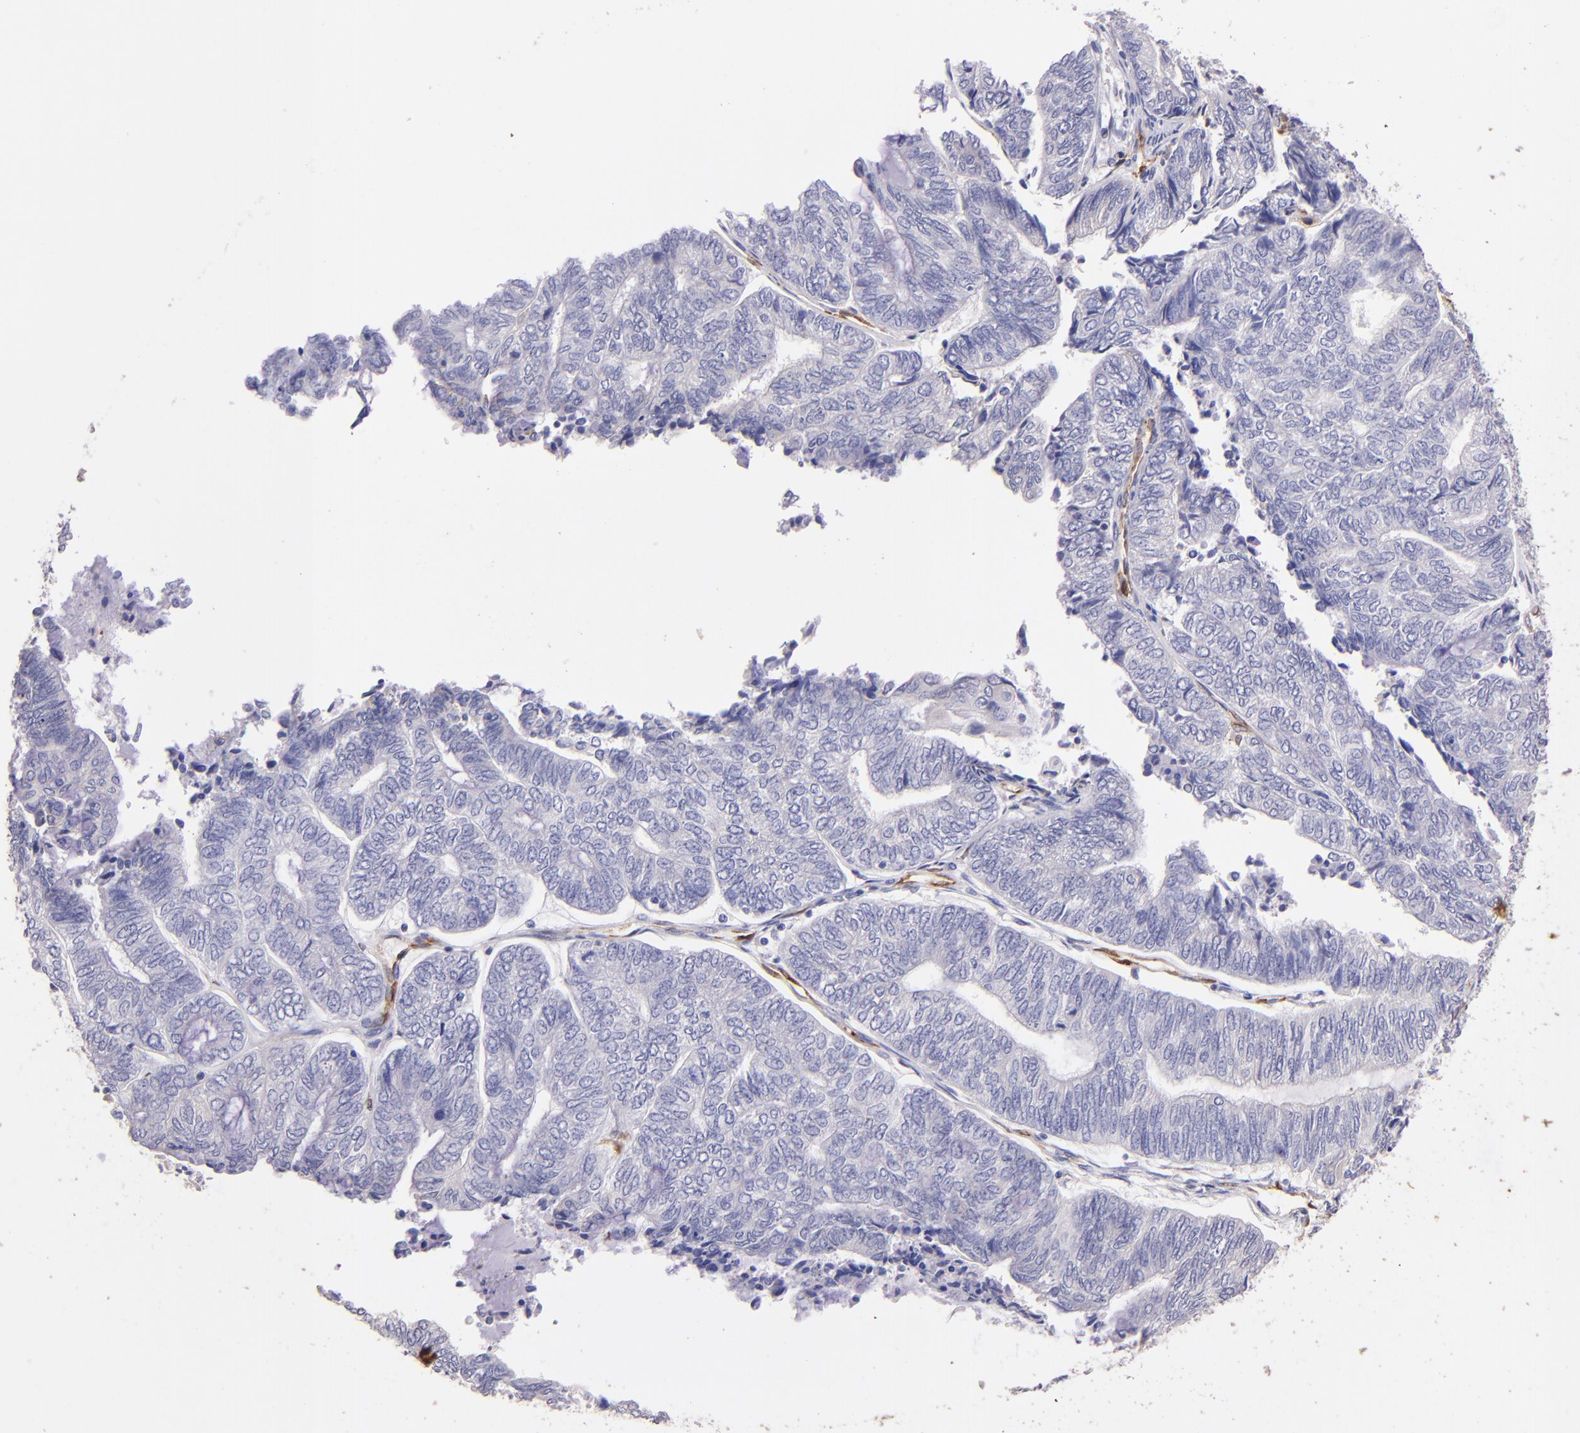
{"staining": {"intensity": "weak", "quantity": "<25%", "location": "cytoplasmic/membranous"}, "tissue": "endometrial cancer", "cell_type": "Tumor cells", "image_type": "cancer", "snomed": [{"axis": "morphology", "description": "Adenocarcinoma, NOS"}, {"axis": "topography", "description": "Uterus"}, {"axis": "topography", "description": "Endometrium"}], "caption": "Immunohistochemistry (IHC) of endometrial adenocarcinoma demonstrates no expression in tumor cells. Brightfield microscopy of immunohistochemistry stained with DAB (3,3'-diaminobenzidine) (brown) and hematoxylin (blue), captured at high magnification.", "gene": "RET", "patient": {"sex": "female", "age": 70}}